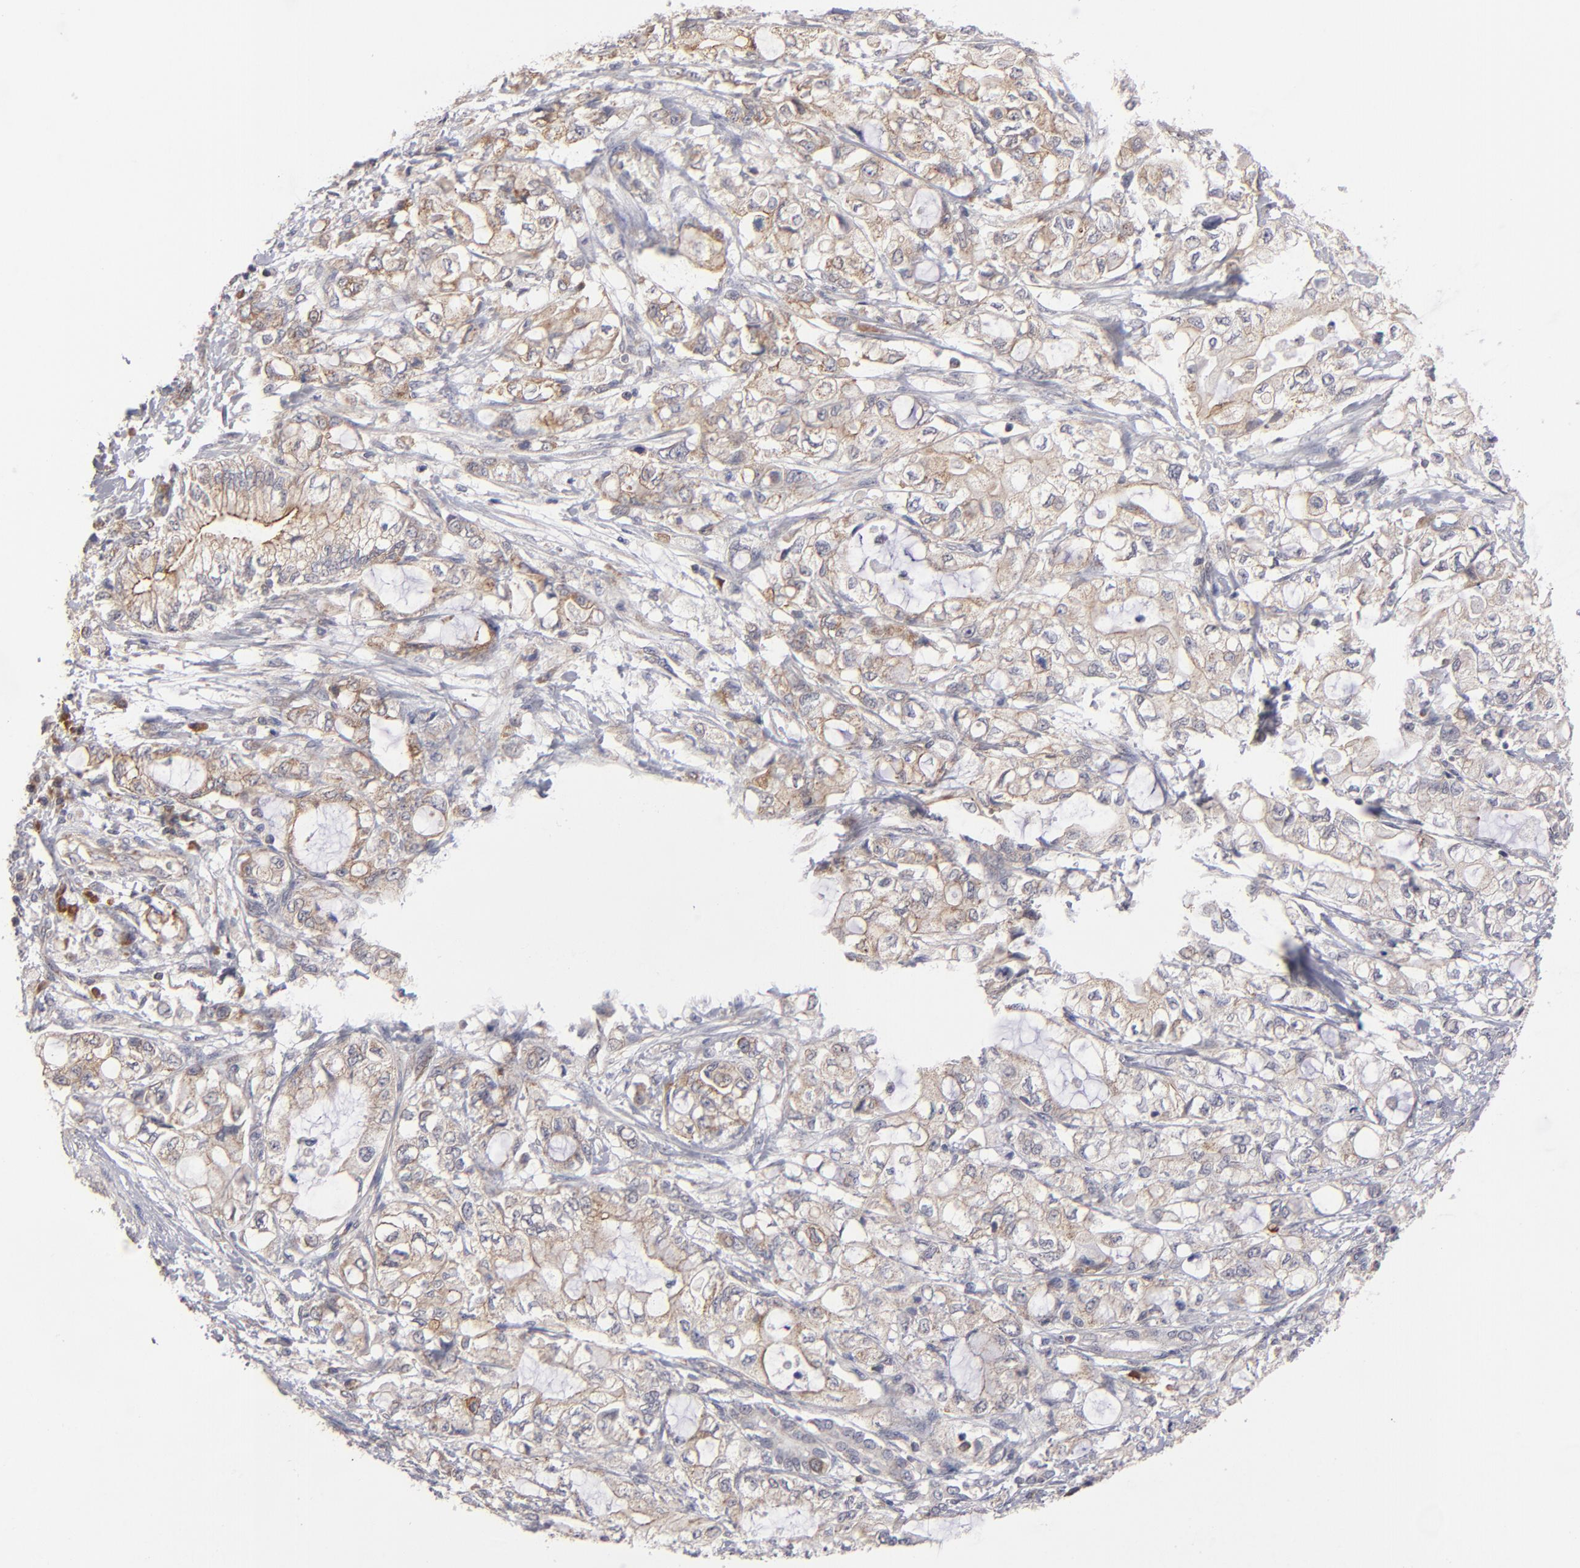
{"staining": {"intensity": "weak", "quantity": "25%-75%", "location": "cytoplasmic/membranous"}, "tissue": "pancreatic cancer", "cell_type": "Tumor cells", "image_type": "cancer", "snomed": [{"axis": "morphology", "description": "Adenocarcinoma, NOS"}, {"axis": "topography", "description": "Pancreas"}], "caption": "Tumor cells display low levels of weak cytoplasmic/membranous positivity in about 25%-75% of cells in human pancreatic adenocarcinoma.", "gene": "GLCCI1", "patient": {"sex": "male", "age": 79}}